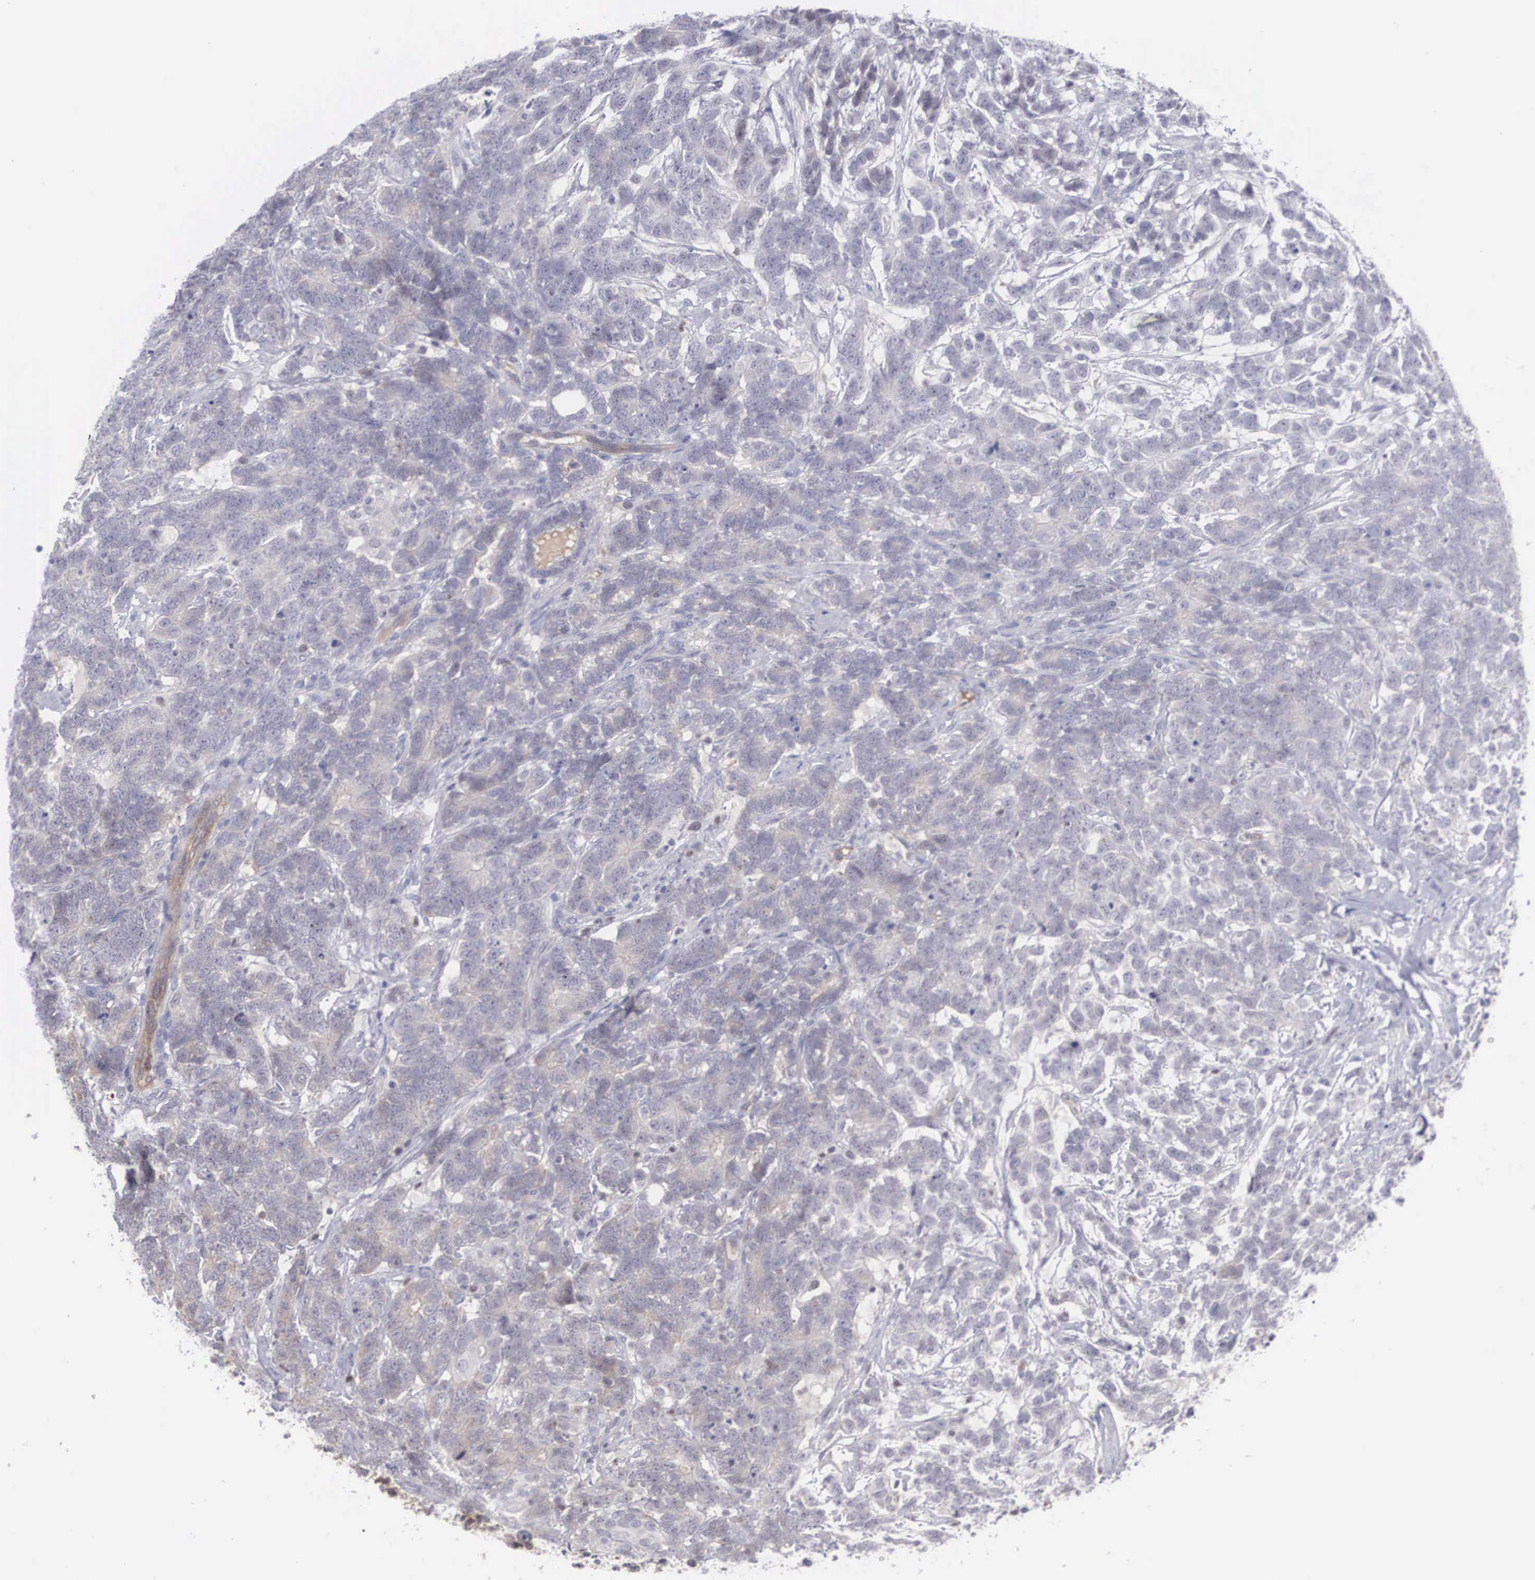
{"staining": {"intensity": "weak", "quantity": "25%-75%", "location": "cytoplasmic/membranous"}, "tissue": "testis cancer", "cell_type": "Tumor cells", "image_type": "cancer", "snomed": [{"axis": "morphology", "description": "Carcinoma, Embryonal, NOS"}, {"axis": "topography", "description": "Testis"}], "caption": "The image reveals a brown stain indicating the presence of a protein in the cytoplasmic/membranous of tumor cells in testis cancer.", "gene": "RBPJ", "patient": {"sex": "male", "age": 26}}